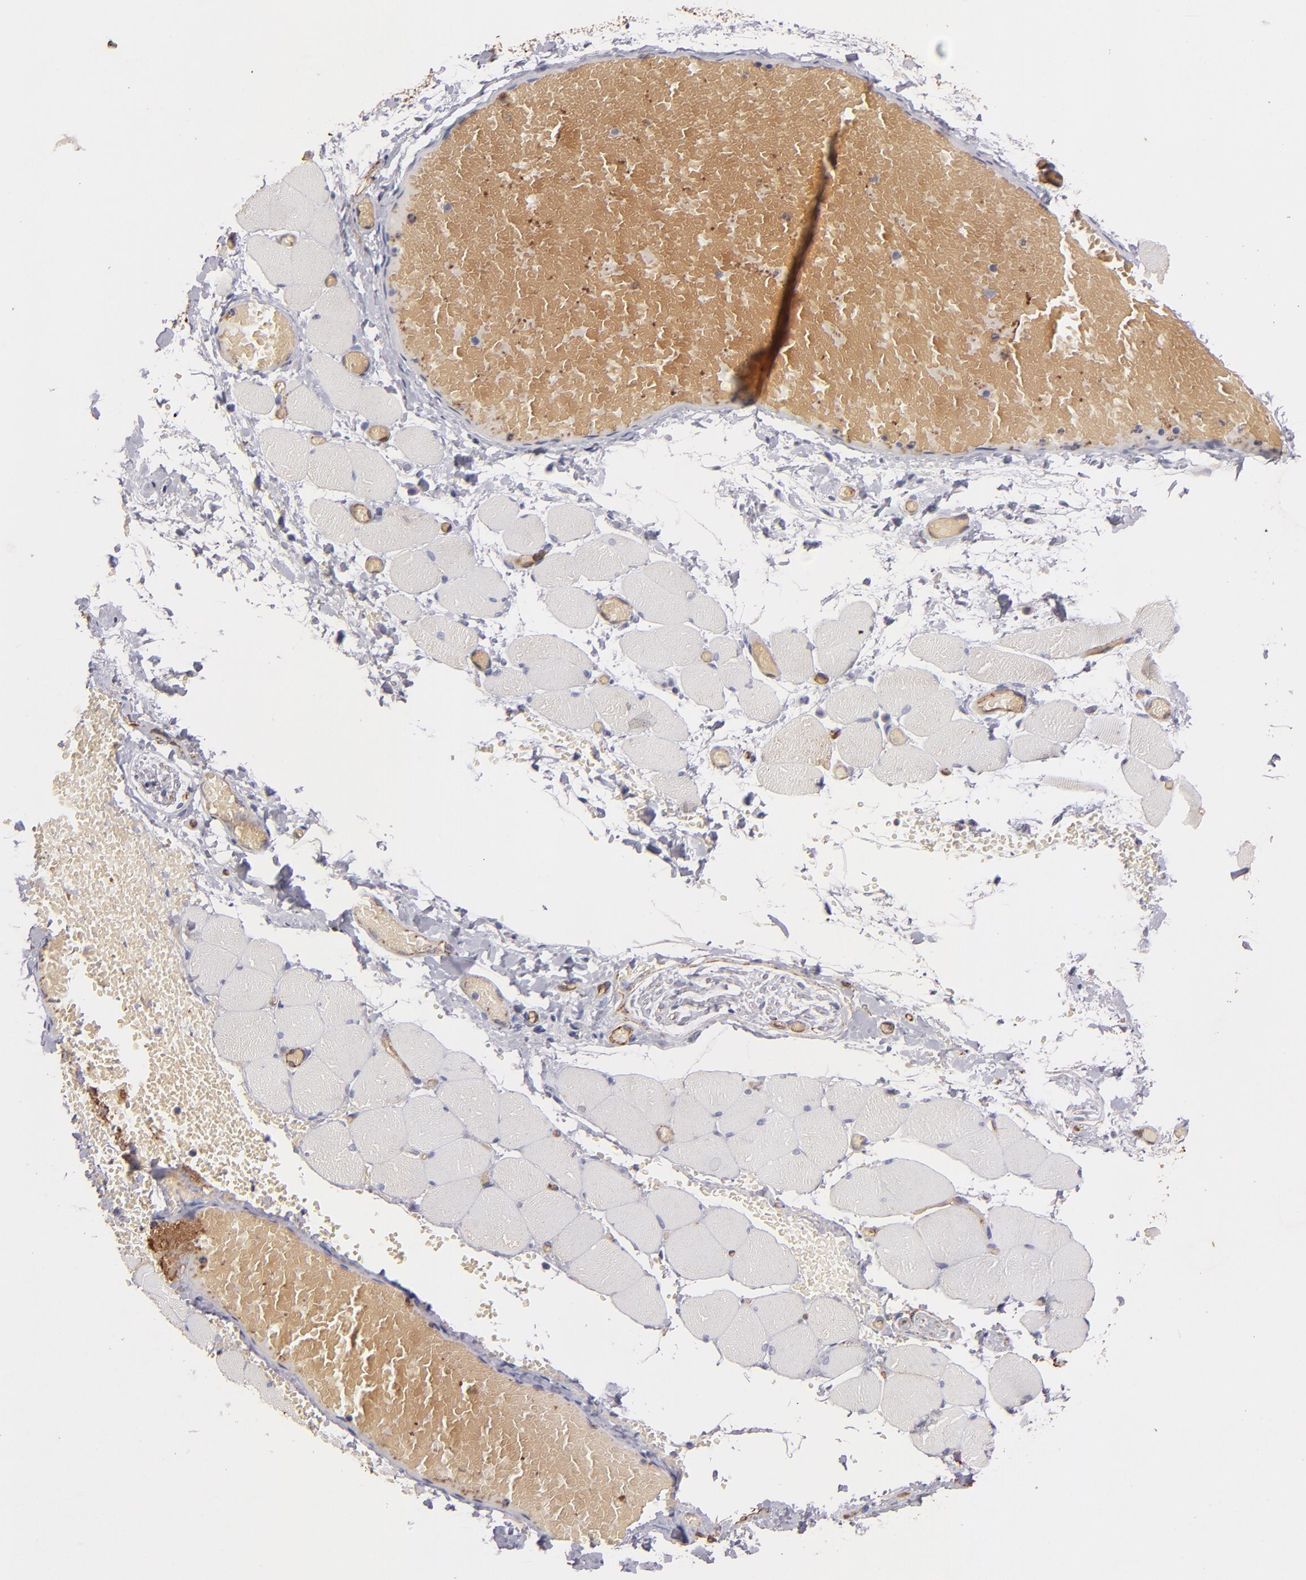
{"staining": {"intensity": "negative", "quantity": "none", "location": "none"}, "tissue": "skeletal muscle", "cell_type": "Myocytes", "image_type": "normal", "snomed": [{"axis": "morphology", "description": "Normal tissue, NOS"}, {"axis": "topography", "description": "Skeletal muscle"}, {"axis": "topography", "description": "Soft tissue"}], "caption": "The micrograph reveals no significant staining in myocytes of skeletal muscle.", "gene": "CLDN5", "patient": {"sex": "female", "age": 58}}